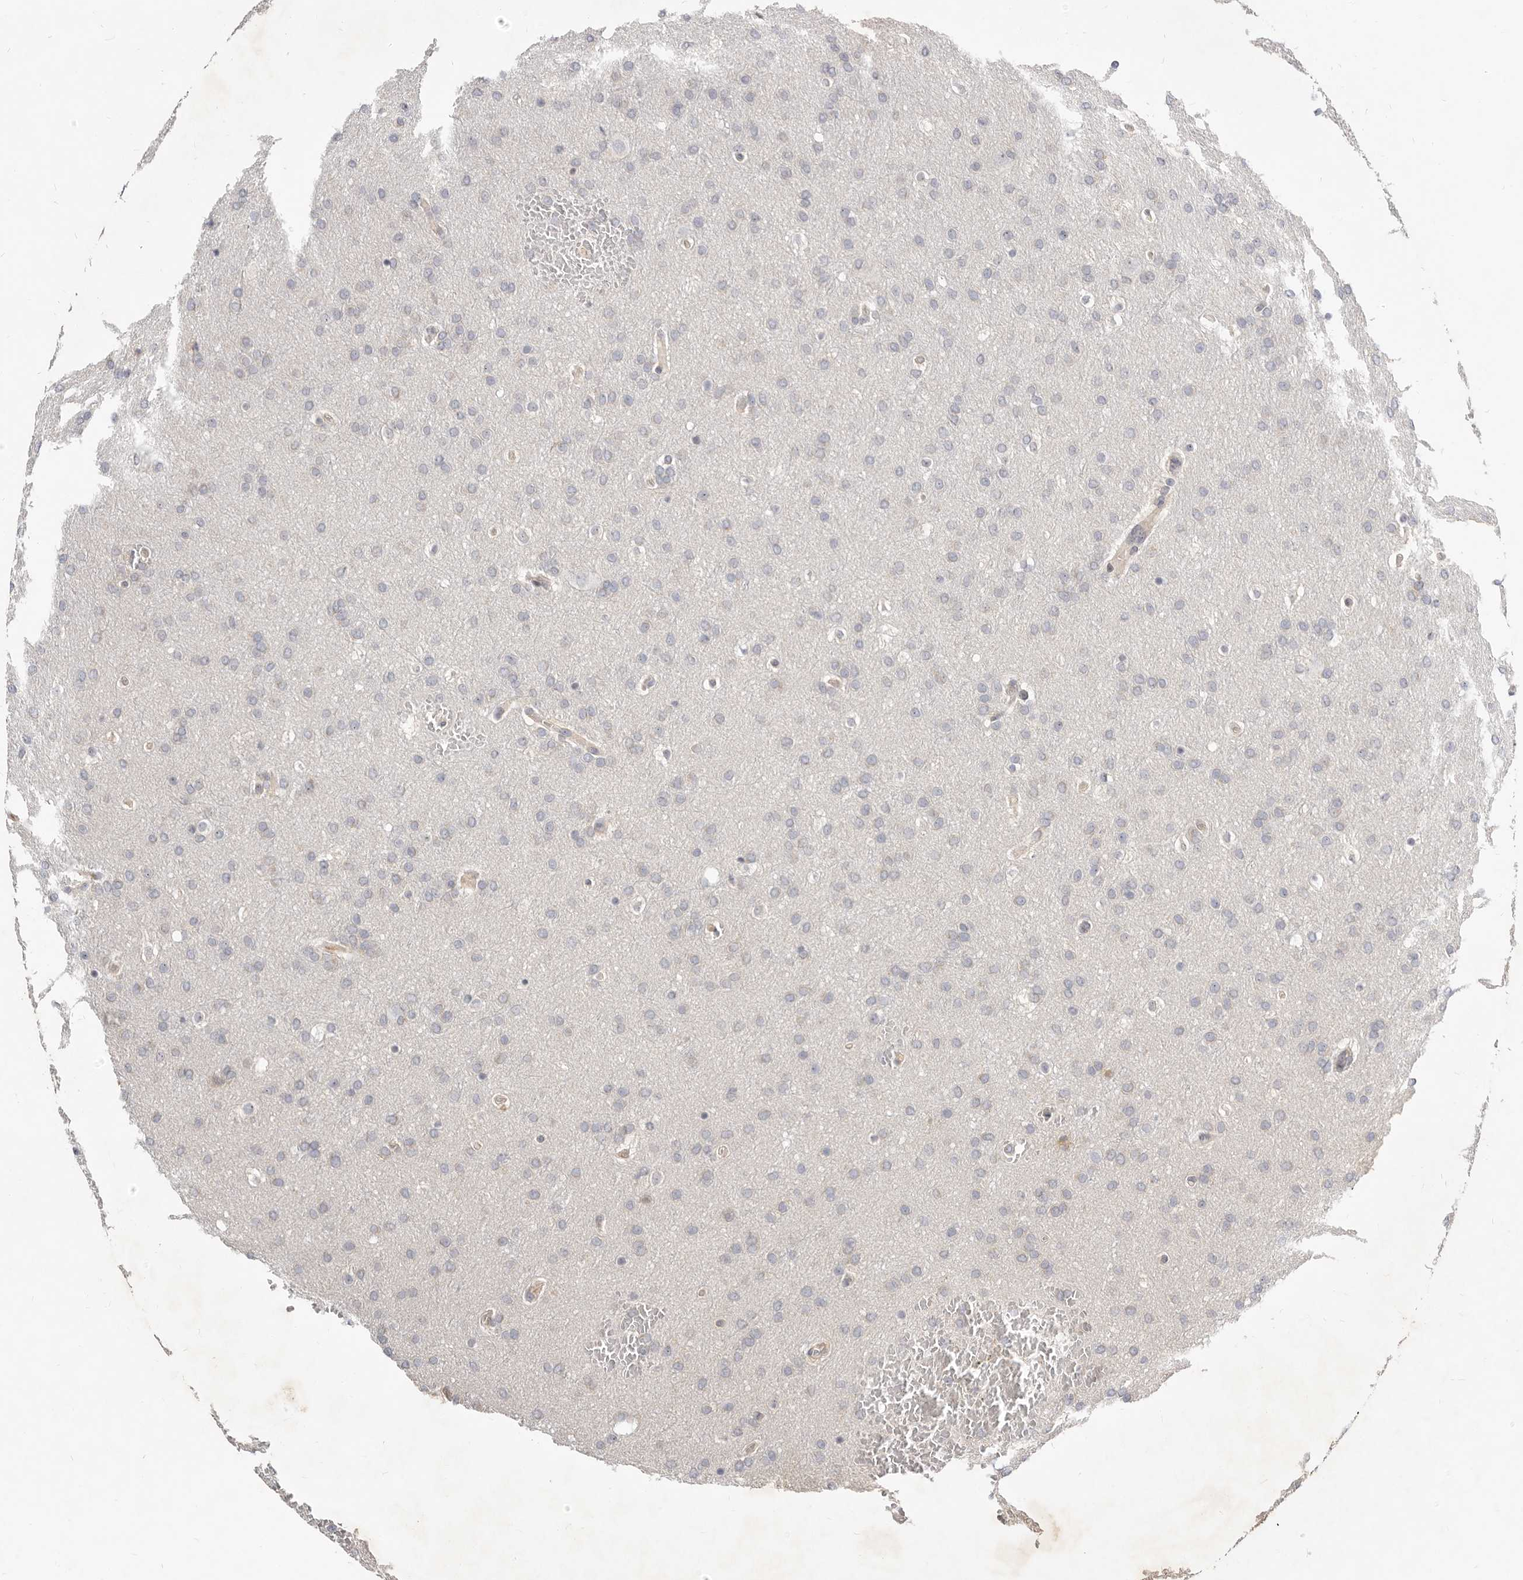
{"staining": {"intensity": "negative", "quantity": "none", "location": "none"}, "tissue": "glioma", "cell_type": "Tumor cells", "image_type": "cancer", "snomed": [{"axis": "morphology", "description": "Glioma, malignant, Low grade"}, {"axis": "topography", "description": "Brain"}], "caption": "A high-resolution photomicrograph shows immunohistochemistry staining of glioma, which reveals no significant expression in tumor cells. Brightfield microscopy of IHC stained with DAB (3,3'-diaminobenzidine) (brown) and hematoxylin (blue), captured at high magnification.", "gene": "MICALL2", "patient": {"sex": "female", "age": 37}}